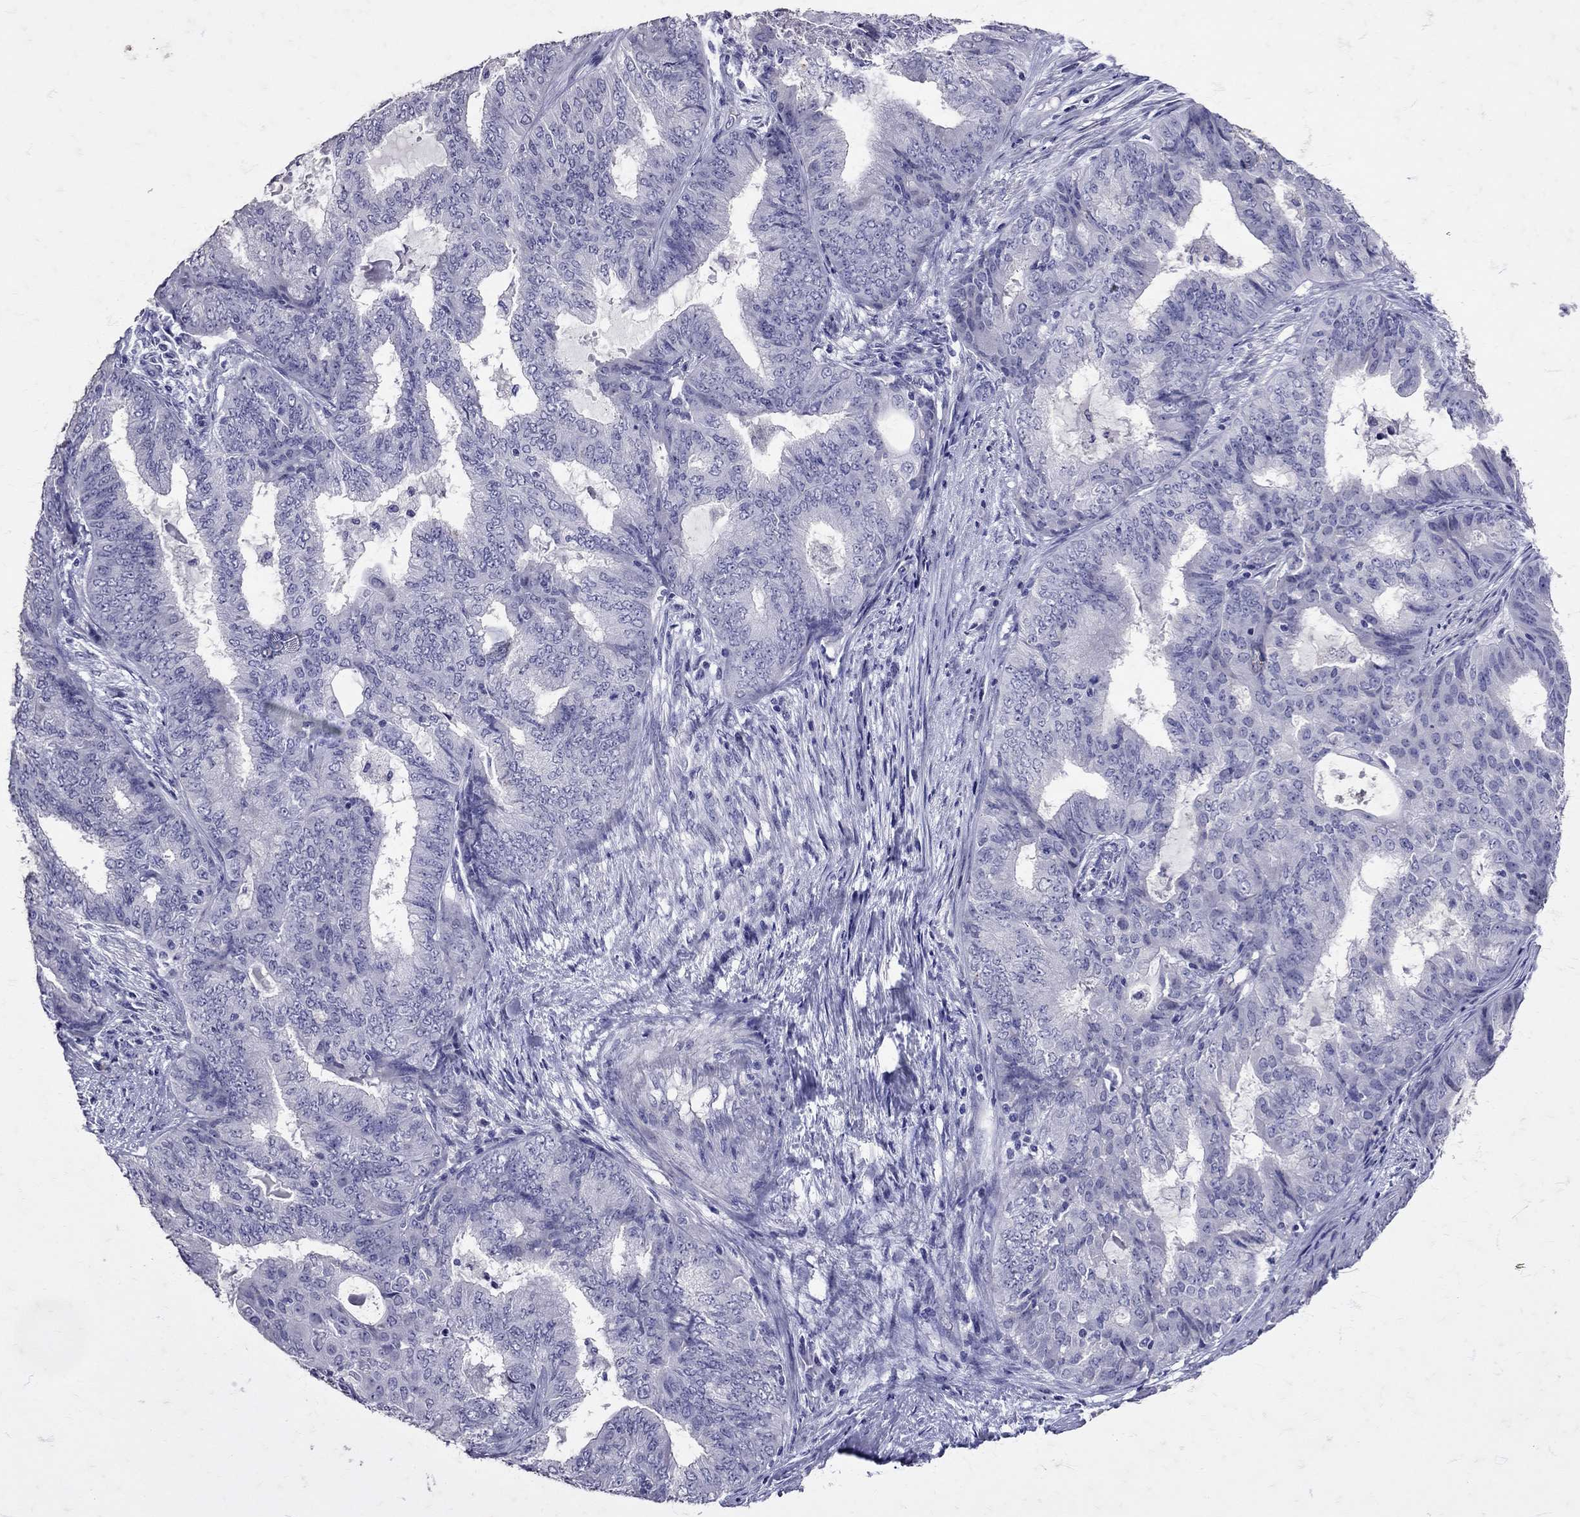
{"staining": {"intensity": "negative", "quantity": "none", "location": "none"}, "tissue": "endometrial cancer", "cell_type": "Tumor cells", "image_type": "cancer", "snomed": [{"axis": "morphology", "description": "Adenocarcinoma, NOS"}, {"axis": "topography", "description": "Endometrium"}], "caption": "There is no significant positivity in tumor cells of endometrial cancer.", "gene": "SST", "patient": {"sex": "female", "age": 62}}